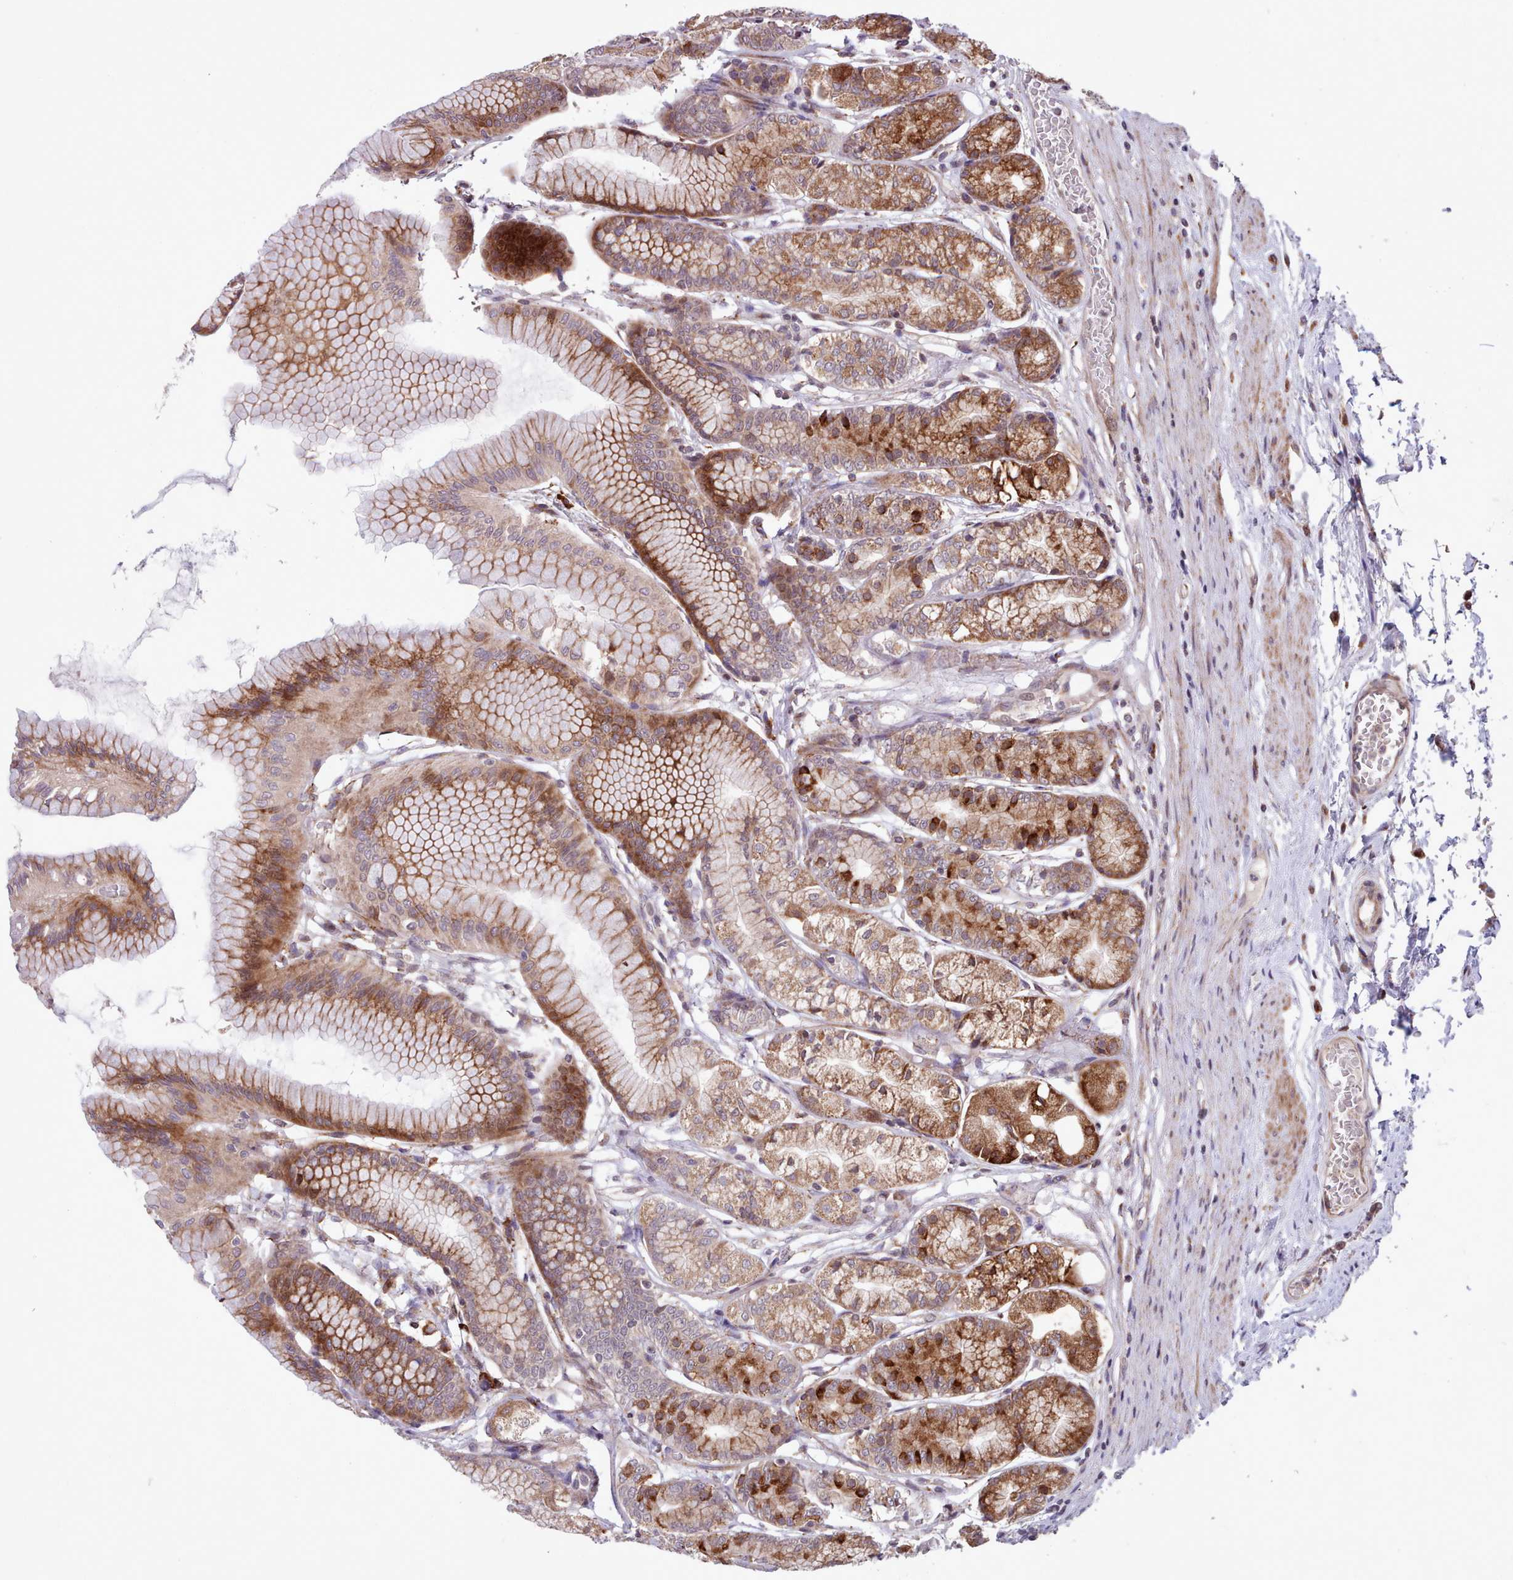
{"staining": {"intensity": "strong", "quantity": ">75%", "location": "cytoplasmic/membranous"}, "tissue": "stomach", "cell_type": "Glandular cells", "image_type": "normal", "snomed": [{"axis": "morphology", "description": "Normal tissue, NOS"}, {"axis": "morphology", "description": "Adenocarcinoma, NOS"}, {"axis": "morphology", "description": "Adenocarcinoma, High grade"}, {"axis": "topography", "description": "Stomach, upper"}, {"axis": "topography", "description": "Stomach"}], "caption": "A histopathology image of stomach stained for a protein displays strong cytoplasmic/membranous brown staining in glandular cells.", "gene": "TTLL3", "patient": {"sex": "female", "age": 65}}